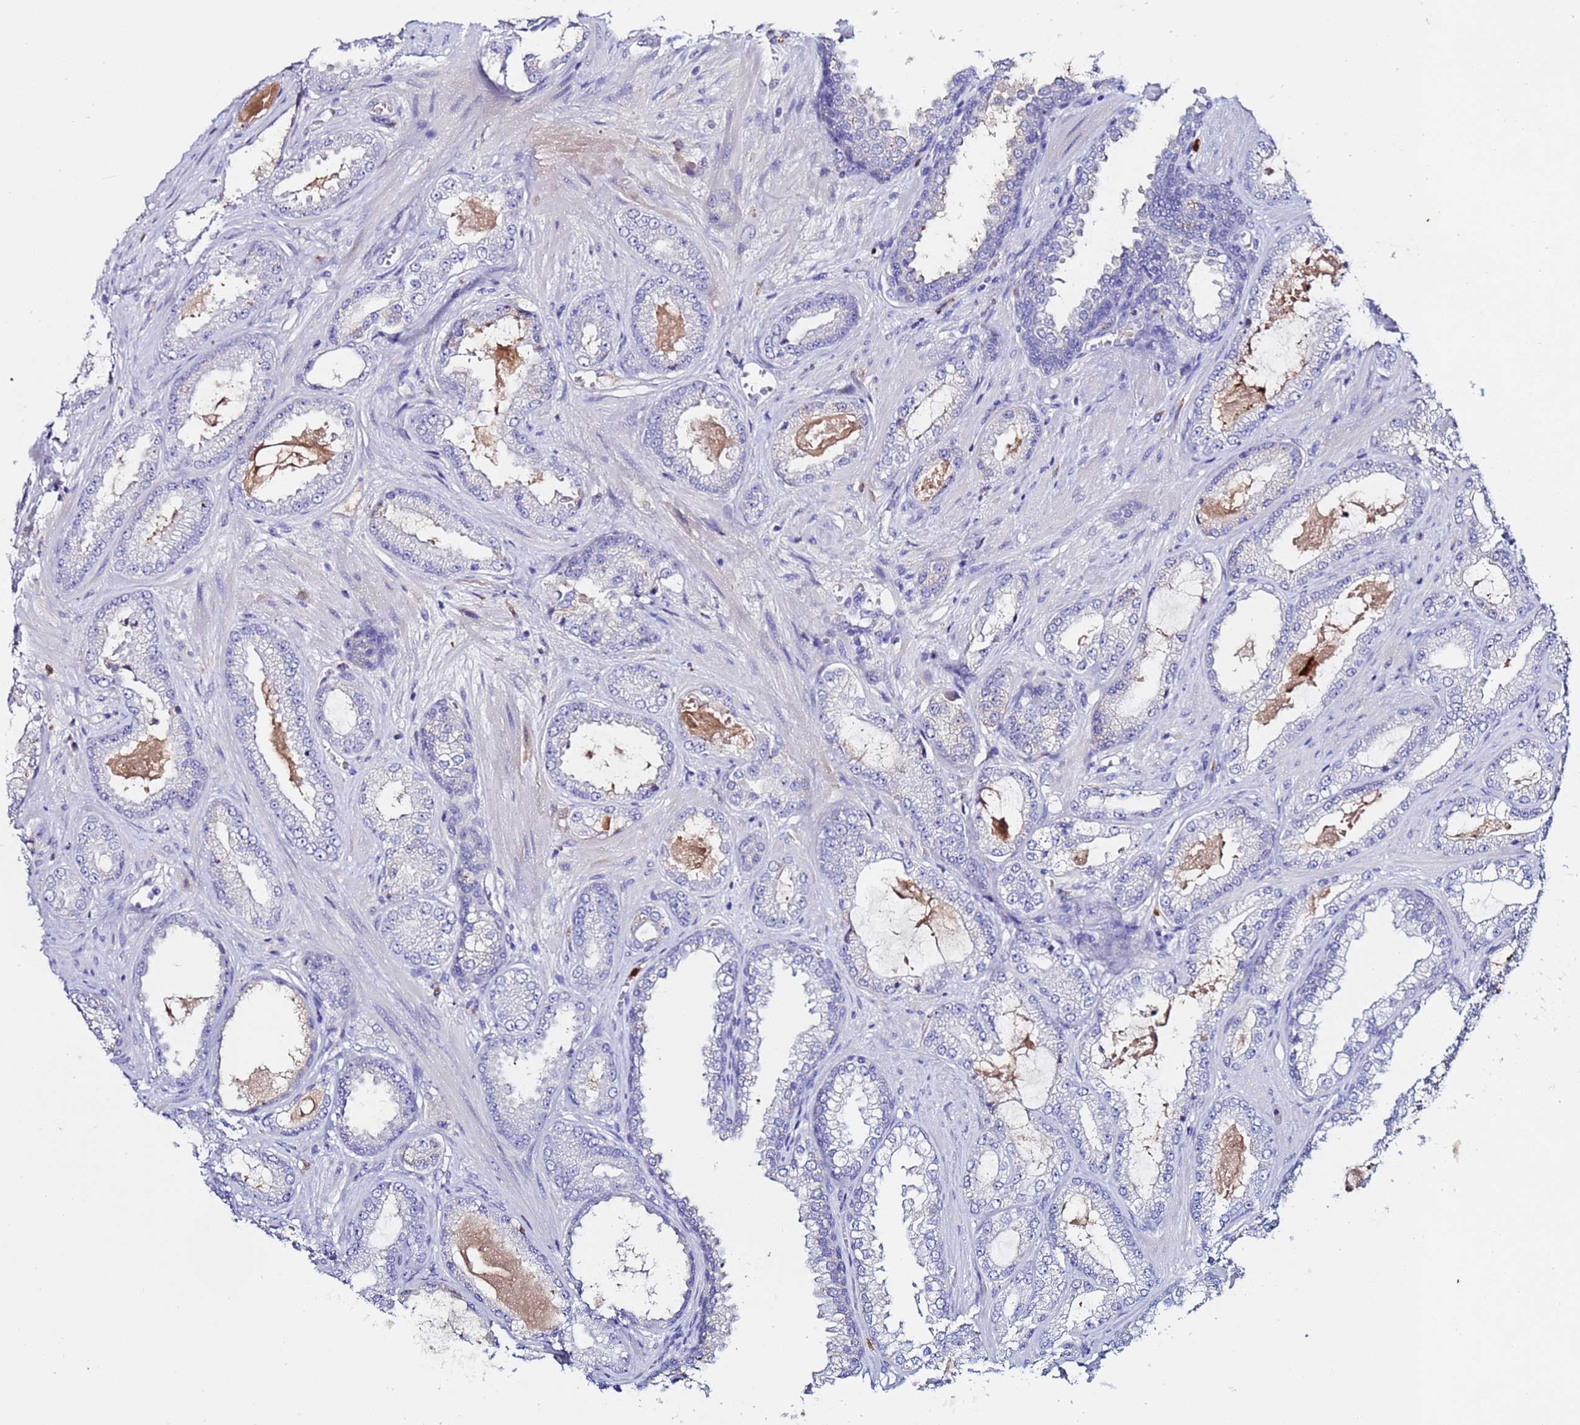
{"staining": {"intensity": "negative", "quantity": "none", "location": "none"}, "tissue": "prostate cancer", "cell_type": "Tumor cells", "image_type": "cancer", "snomed": [{"axis": "morphology", "description": "Adenocarcinoma, Low grade"}, {"axis": "topography", "description": "Prostate"}], "caption": "IHC micrograph of prostate cancer (low-grade adenocarcinoma) stained for a protein (brown), which exhibits no expression in tumor cells.", "gene": "TUBAL3", "patient": {"sex": "male", "age": 57}}